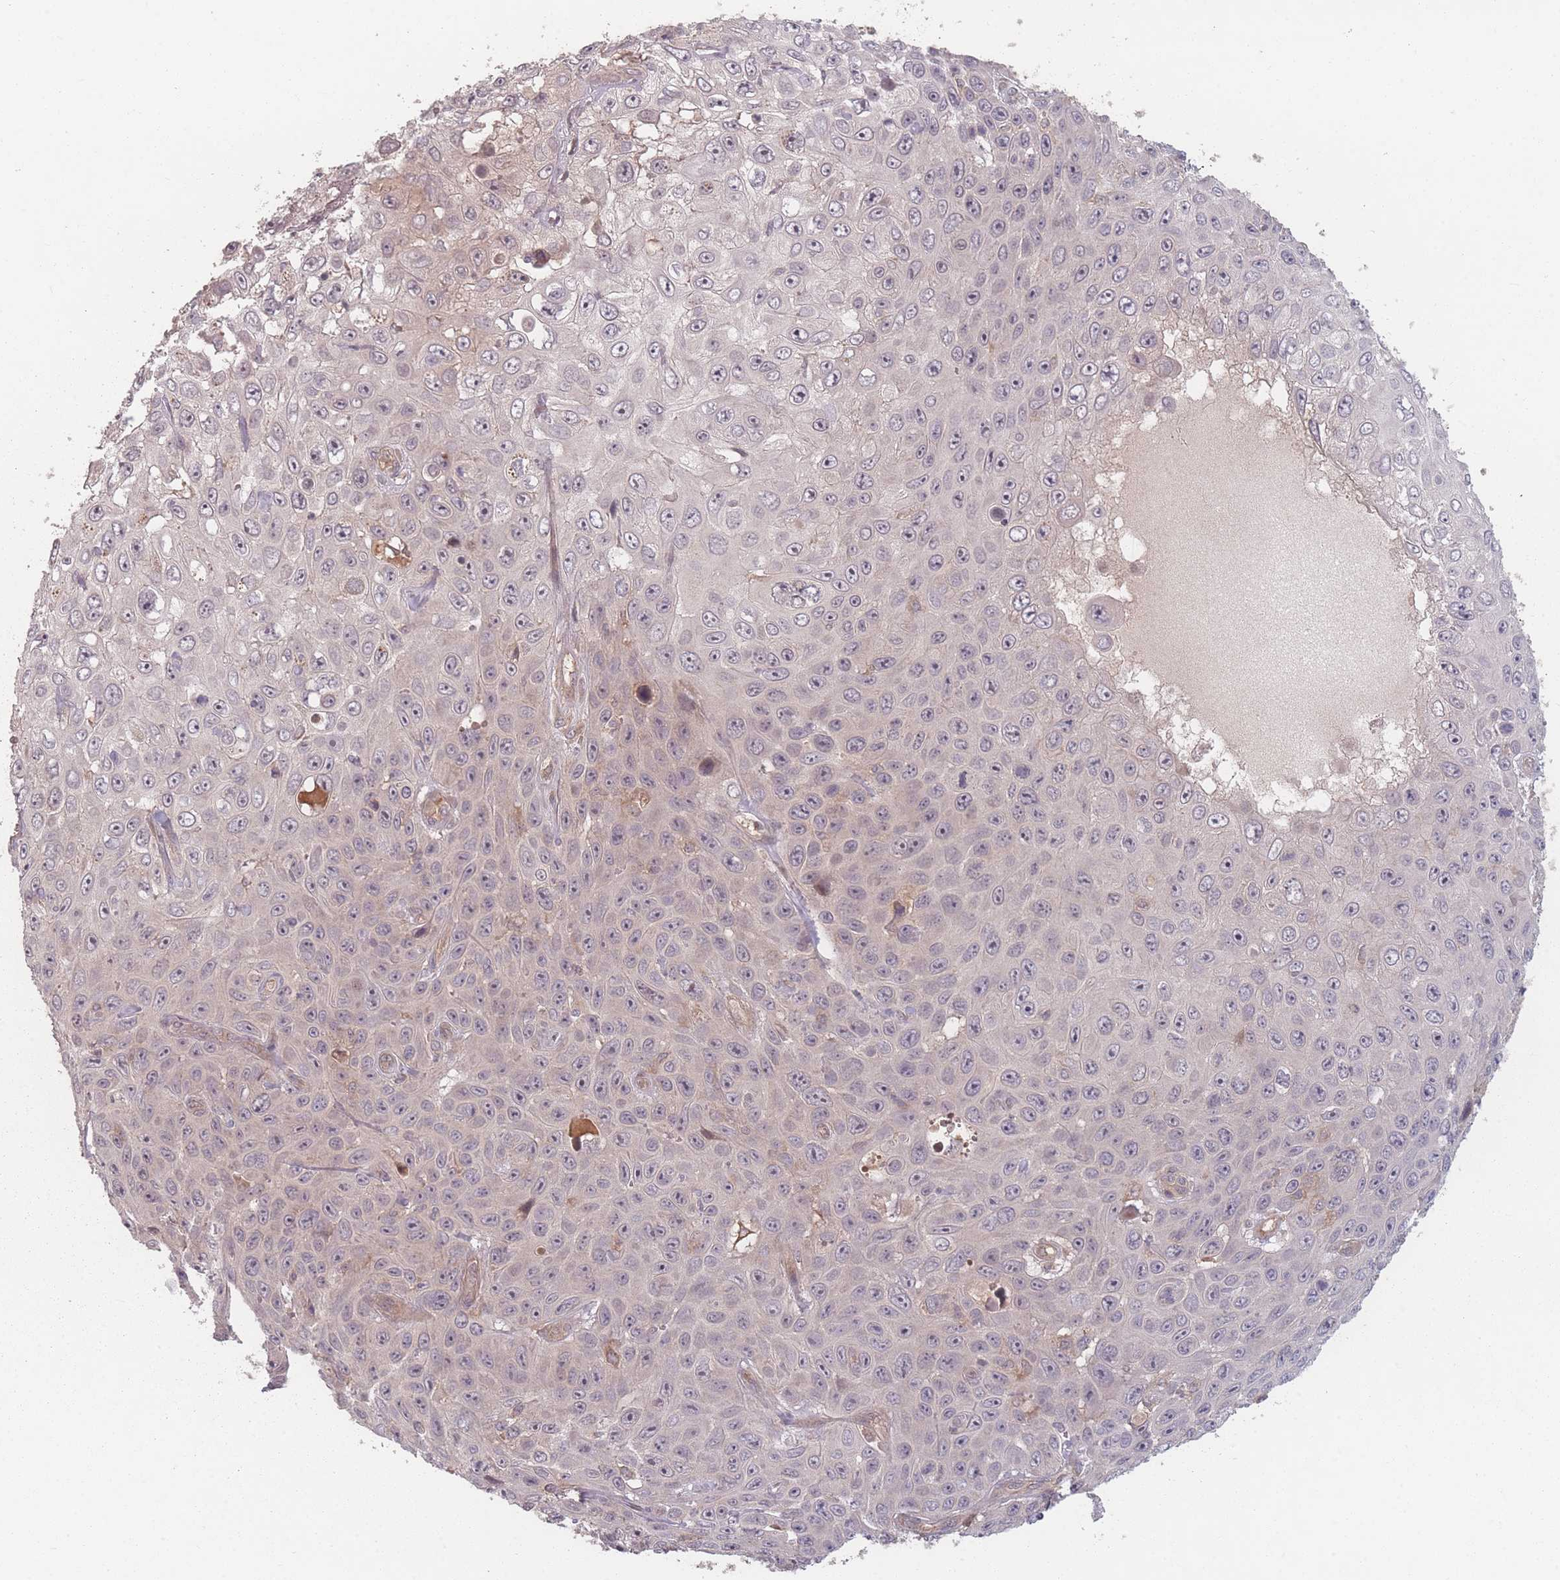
{"staining": {"intensity": "negative", "quantity": "none", "location": "none"}, "tissue": "skin cancer", "cell_type": "Tumor cells", "image_type": "cancer", "snomed": [{"axis": "morphology", "description": "Squamous cell carcinoma, NOS"}, {"axis": "topography", "description": "Skin"}], "caption": "IHC image of neoplastic tissue: skin cancer stained with DAB exhibits no significant protein expression in tumor cells. Brightfield microscopy of immunohistochemistry (IHC) stained with DAB (3,3'-diaminobenzidine) (brown) and hematoxylin (blue), captured at high magnification.", "gene": "HAGH", "patient": {"sex": "male", "age": 82}}